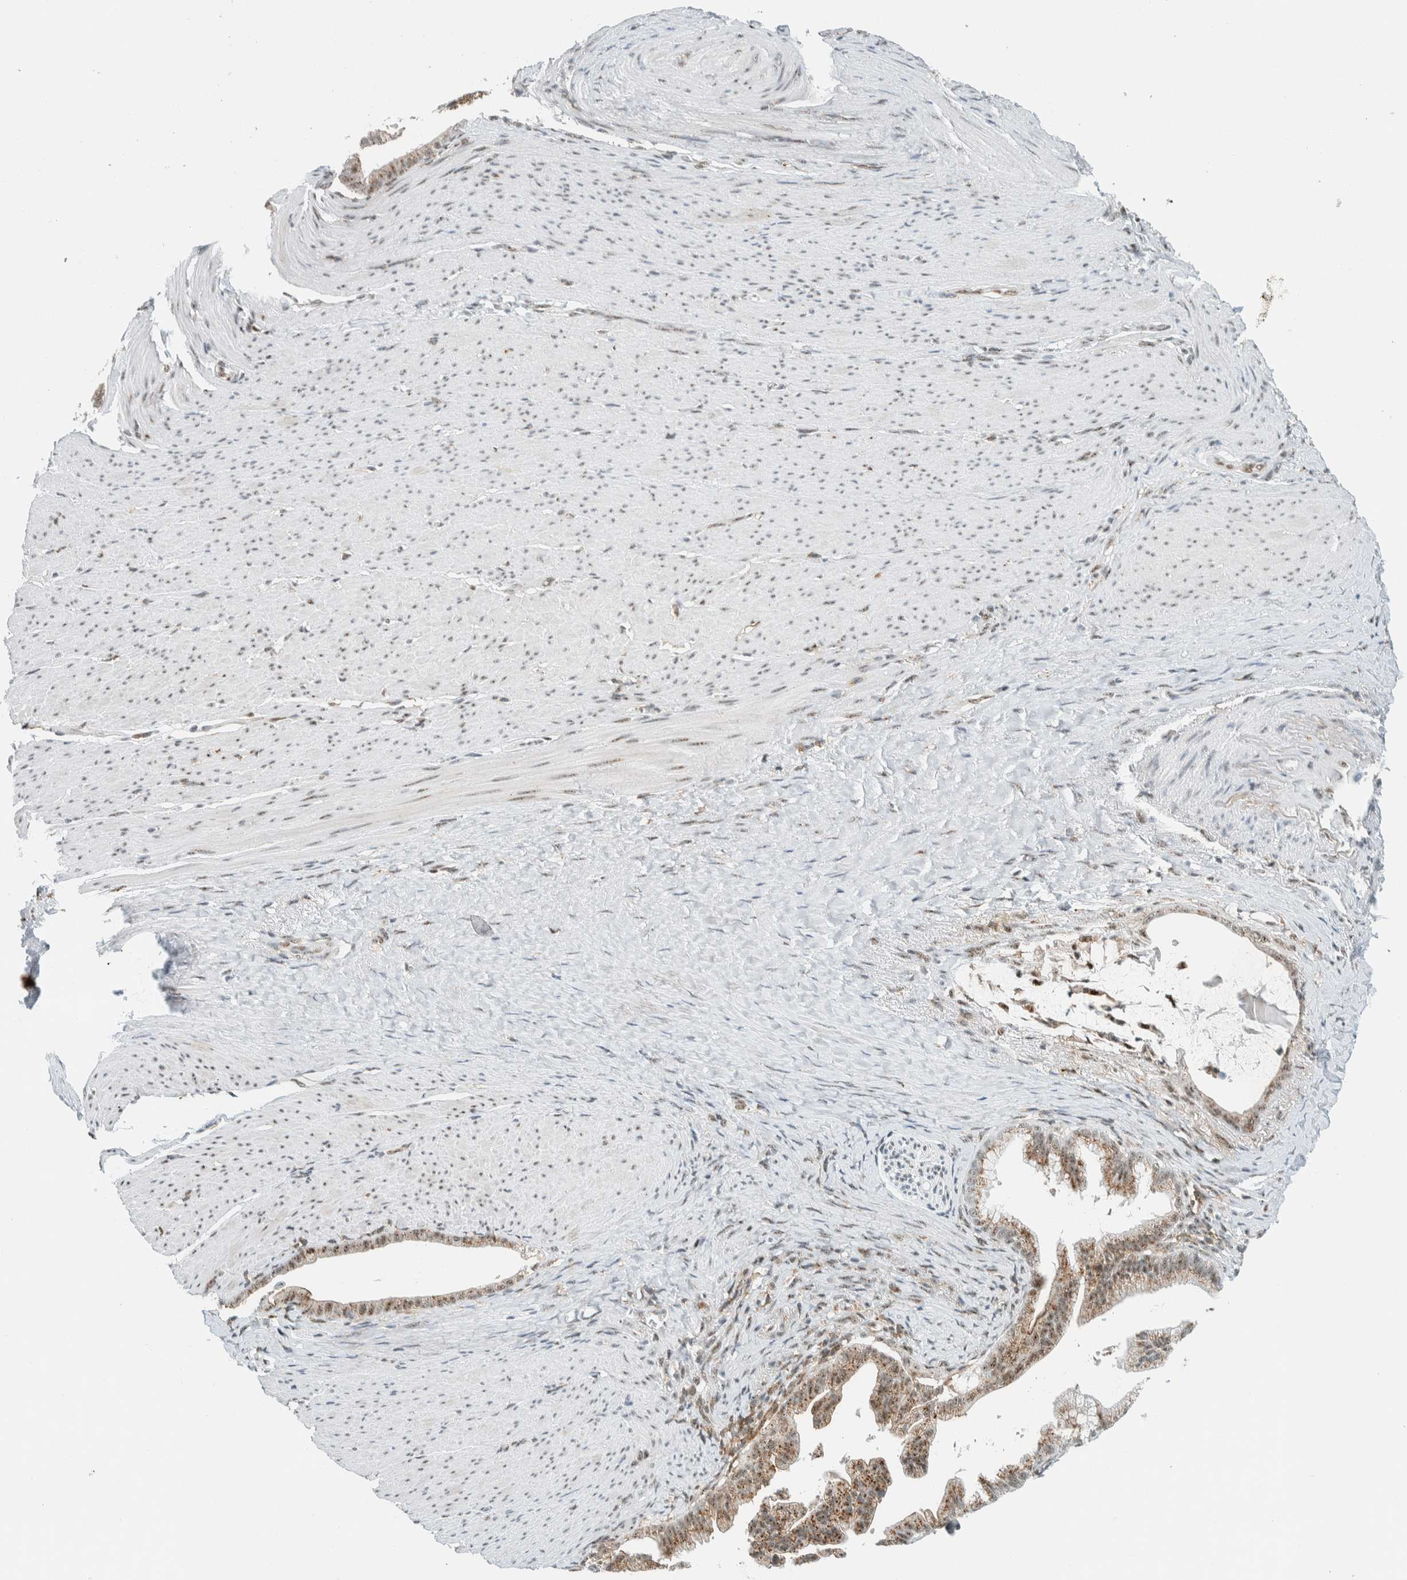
{"staining": {"intensity": "moderate", "quantity": ">75%", "location": "cytoplasmic/membranous,nuclear"}, "tissue": "pancreatic cancer", "cell_type": "Tumor cells", "image_type": "cancer", "snomed": [{"axis": "morphology", "description": "Adenocarcinoma, NOS"}, {"axis": "topography", "description": "Pancreas"}], "caption": "This photomicrograph reveals immunohistochemistry staining of human pancreatic adenocarcinoma, with medium moderate cytoplasmic/membranous and nuclear expression in approximately >75% of tumor cells.", "gene": "CYSRT1", "patient": {"sex": "male", "age": 69}}